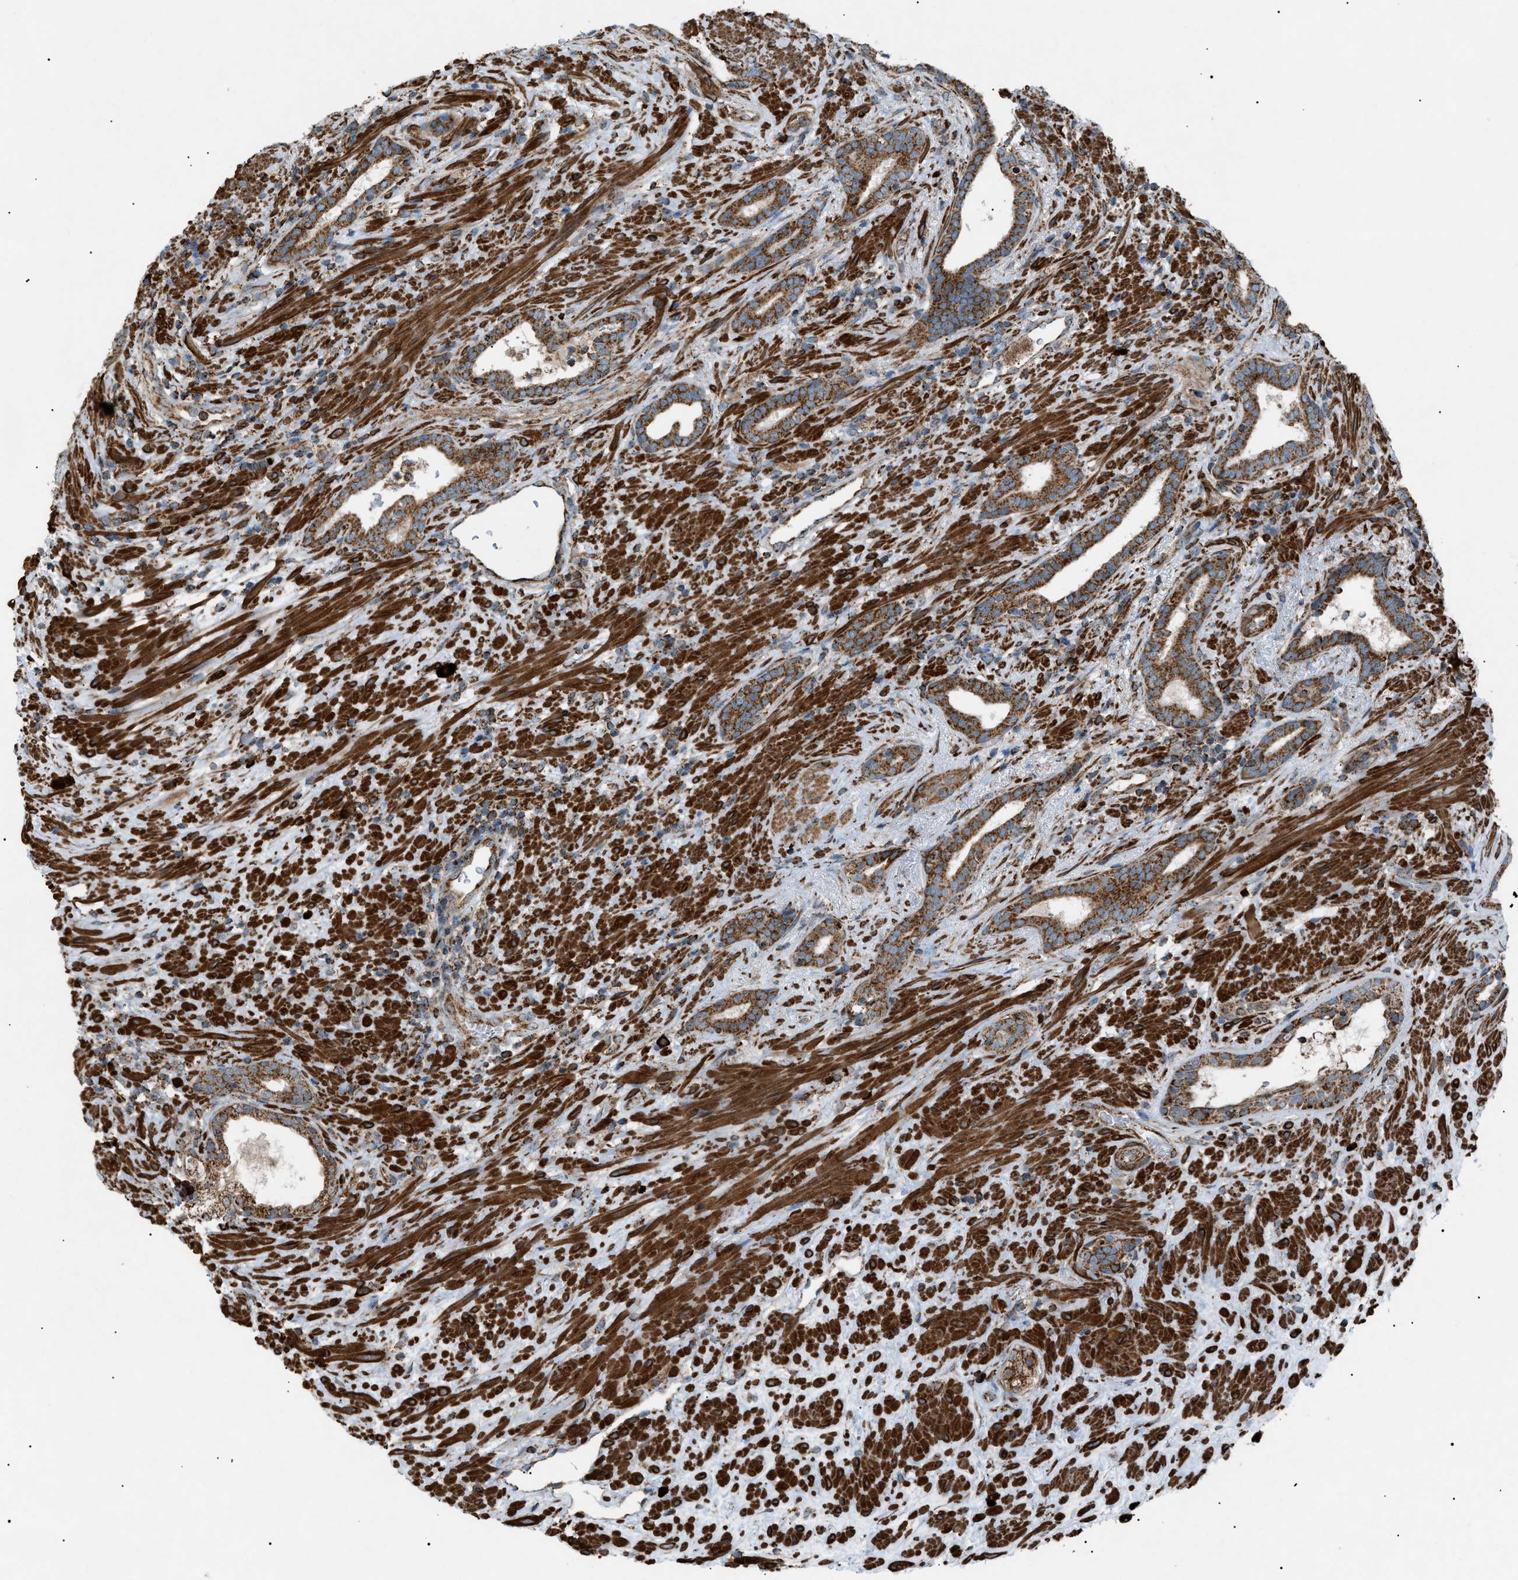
{"staining": {"intensity": "moderate", "quantity": ">75%", "location": "cytoplasmic/membranous"}, "tissue": "prostate cancer", "cell_type": "Tumor cells", "image_type": "cancer", "snomed": [{"axis": "morphology", "description": "Adenocarcinoma, High grade"}, {"axis": "topography", "description": "Prostate"}], "caption": "Brown immunohistochemical staining in adenocarcinoma (high-grade) (prostate) reveals moderate cytoplasmic/membranous positivity in approximately >75% of tumor cells.", "gene": "C1GALT1C1", "patient": {"sex": "male", "age": 71}}